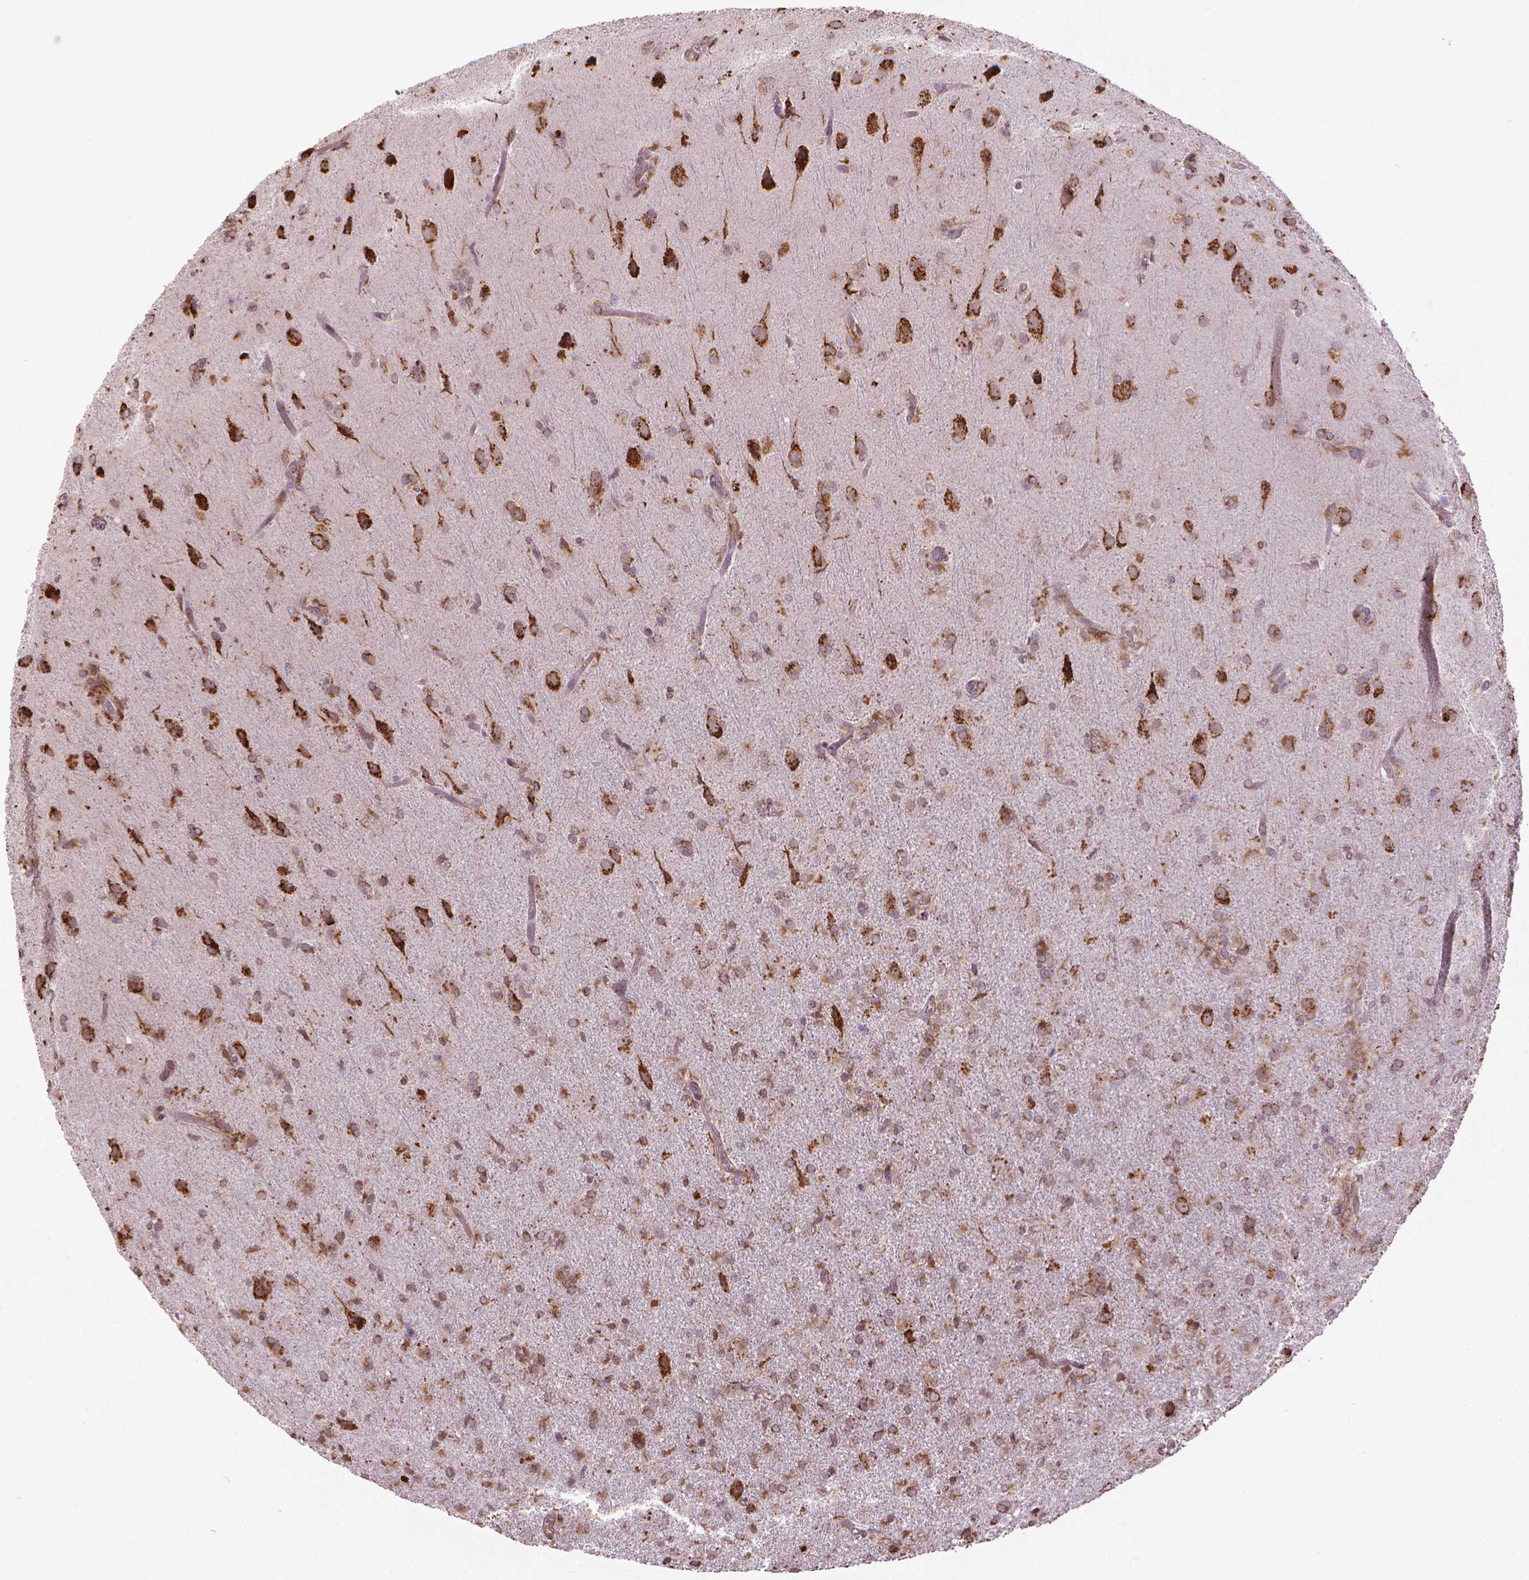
{"staining": {"intensity": "moderate", "quantity": ">75%", "location": "cytoplasmic/membranous"}, "tissue": "glioma", "cell_type": "Tumor cells", "image_type": "cancer", "snomed": [{"axis": "morphology", "description": "Glioma, malignant, High grade"}, {"axis": "topography", "description": "Brain"}], "caption": "About >75% of tumor cells in glioma reveal moderate cytoplasmic/membranous protein expression as visualized by brown immunohistochemical staining.", "gene": "GAS1", "patient": {"sex": "male", "age": 68}}